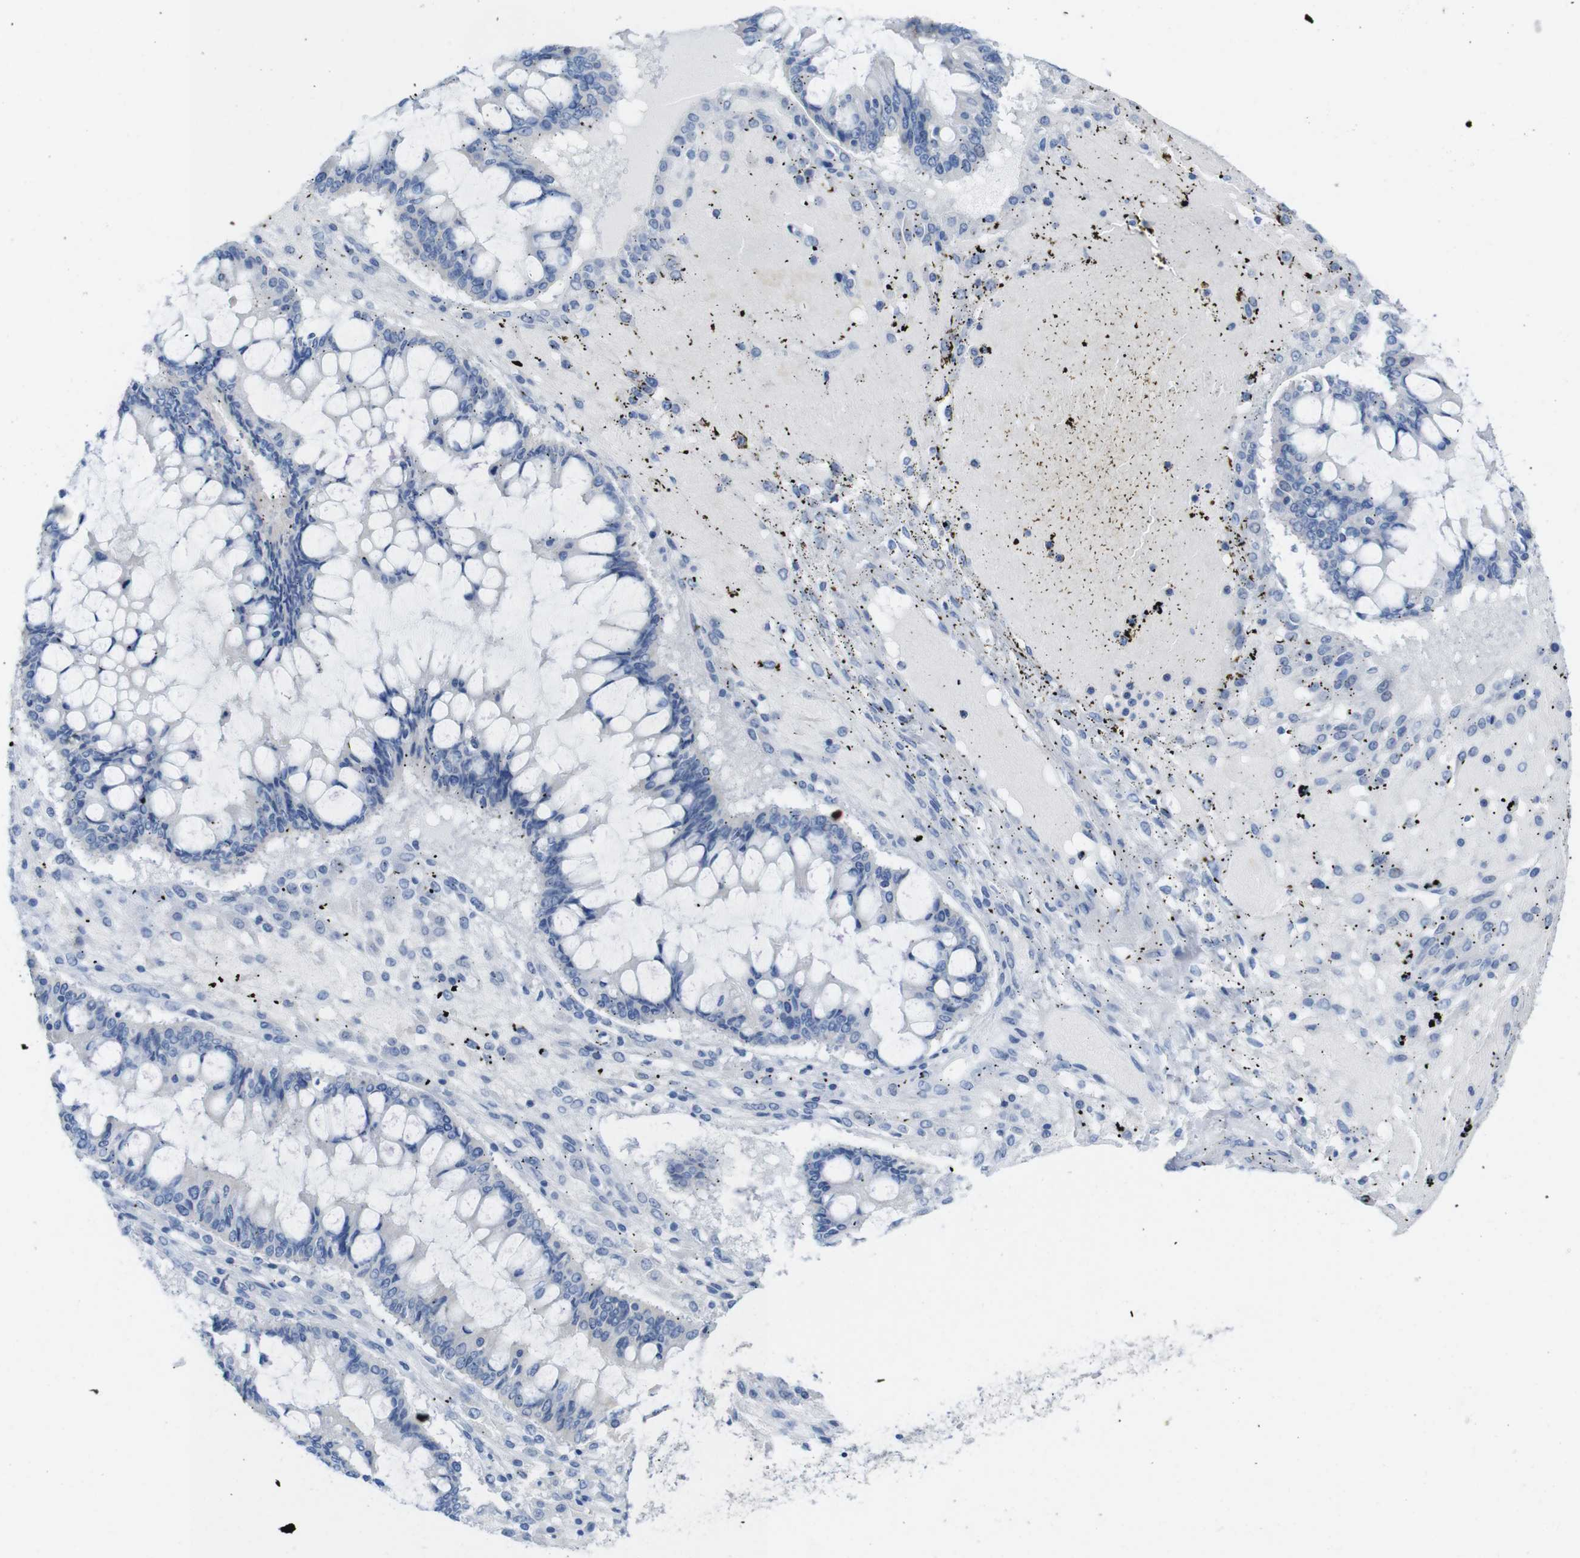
{"staining": {"intensity": "negative", "quantity": "none", "location": "none"}, "tissue": "ovarian cancer", "cell_type": "Tumor cells", "image_type": "cancer", "snomed": [{"axis": "morphology", "description": "Cystadenocarcinoma, mucinous, NOS"}, {"axis": "topography", "description": "Ovary"}], "caption": "The photomicrograph reveals no significant staining in tumor cells of ovarian cancer (mucinous cystadenocarcinoma).", "gene": "LAG3", "patient": {"sex": "female", "age": 73}}